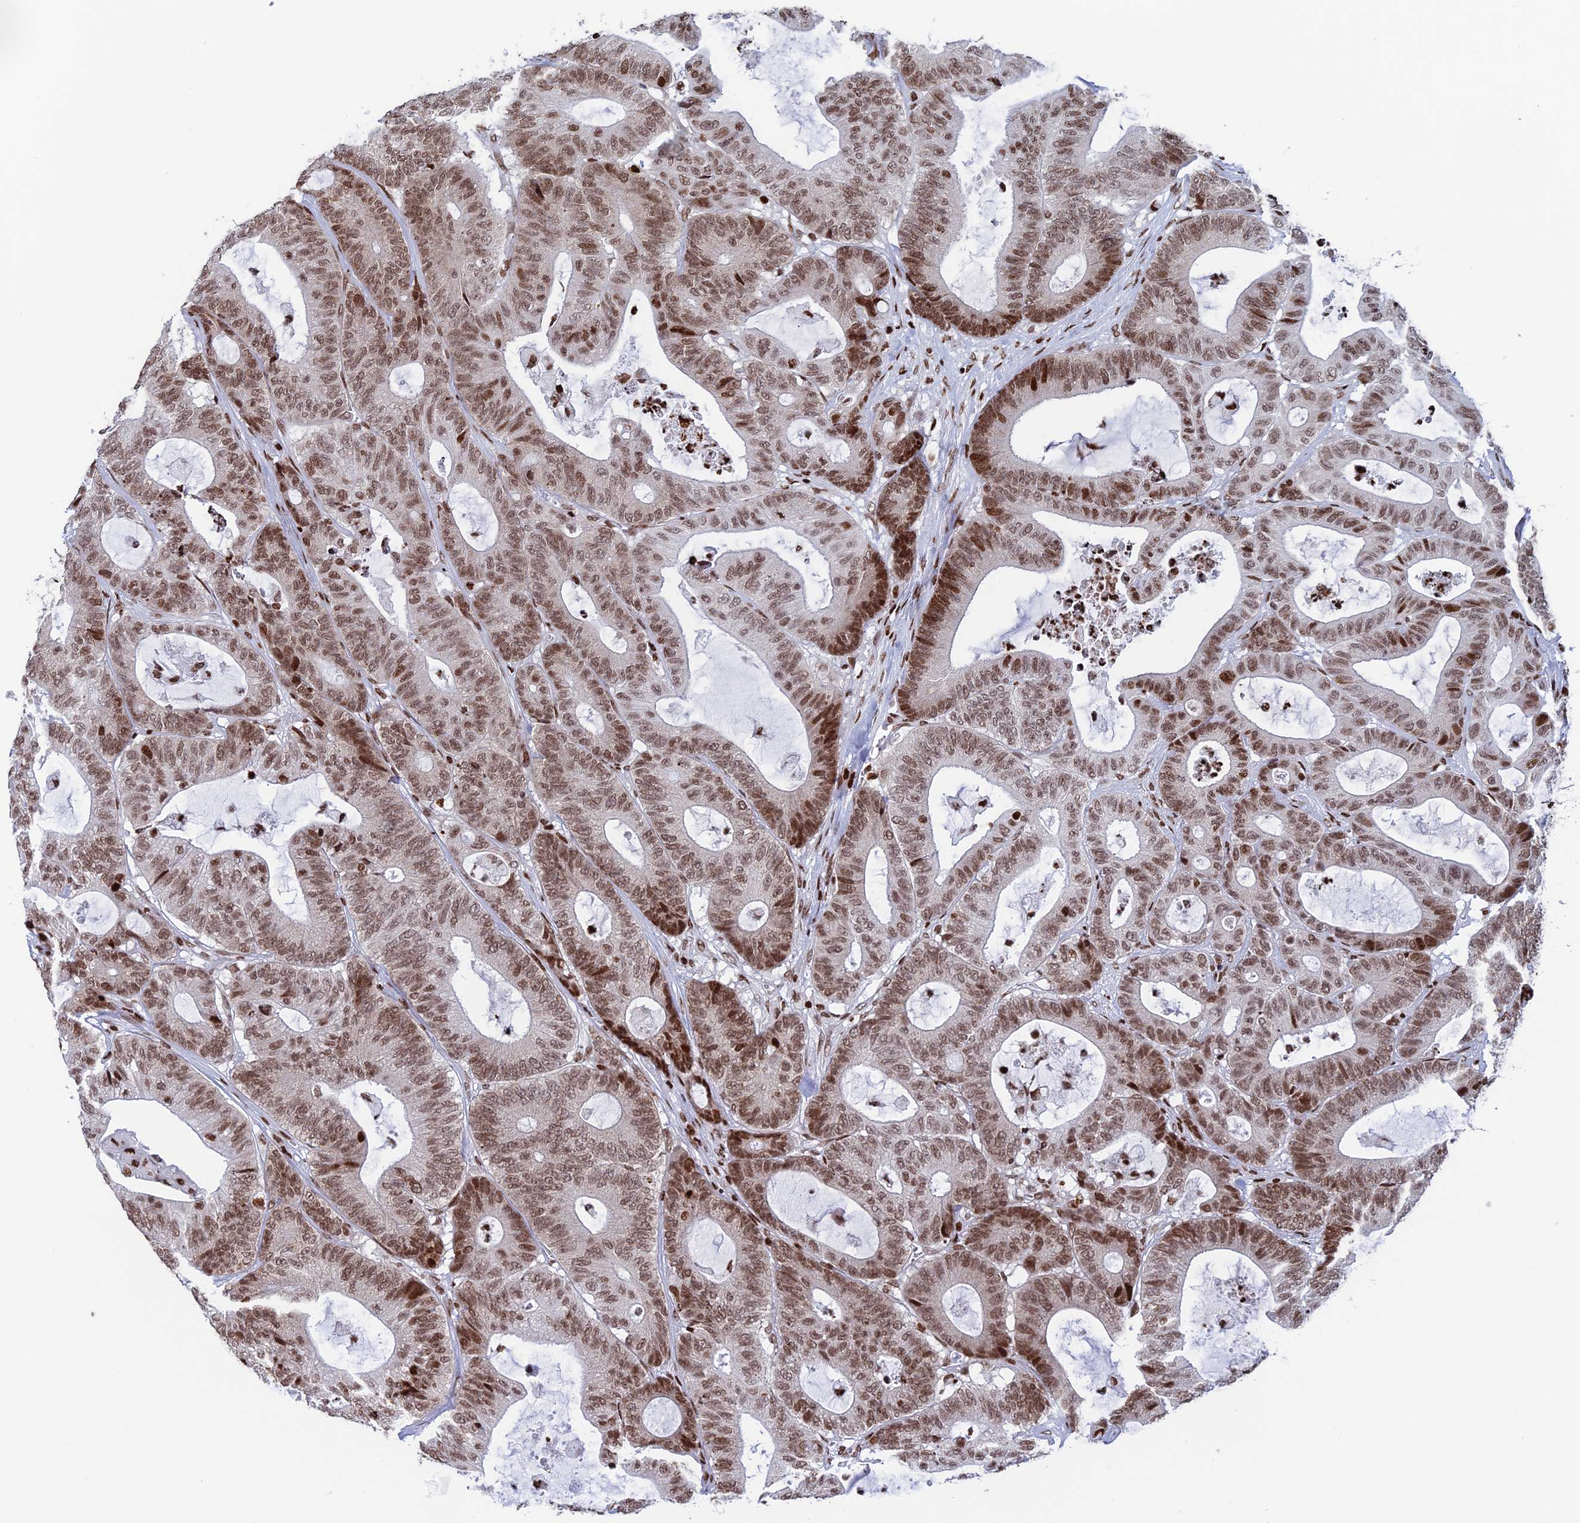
{"staining": {"intensity": "moderate", "quantity": ">75%", "location": "nuclear"}, "tissue": "colorectal cancer", "cell_type": "Tumor cells", "image_type": "cancer", "snomed": [{"axis": "morphology", "description": "Adenocarcinoma, NOS"}, {"axis": "topography", "description": "Colon"}], "caption": "Immunohistochemistry of human colorectal adenocarcinoma reveals medium levels of moderate nuclear expression in approximately >75% of tumor cells.", "gene": "RPAP1", "patient": {"sex": "female", "age": 84}}